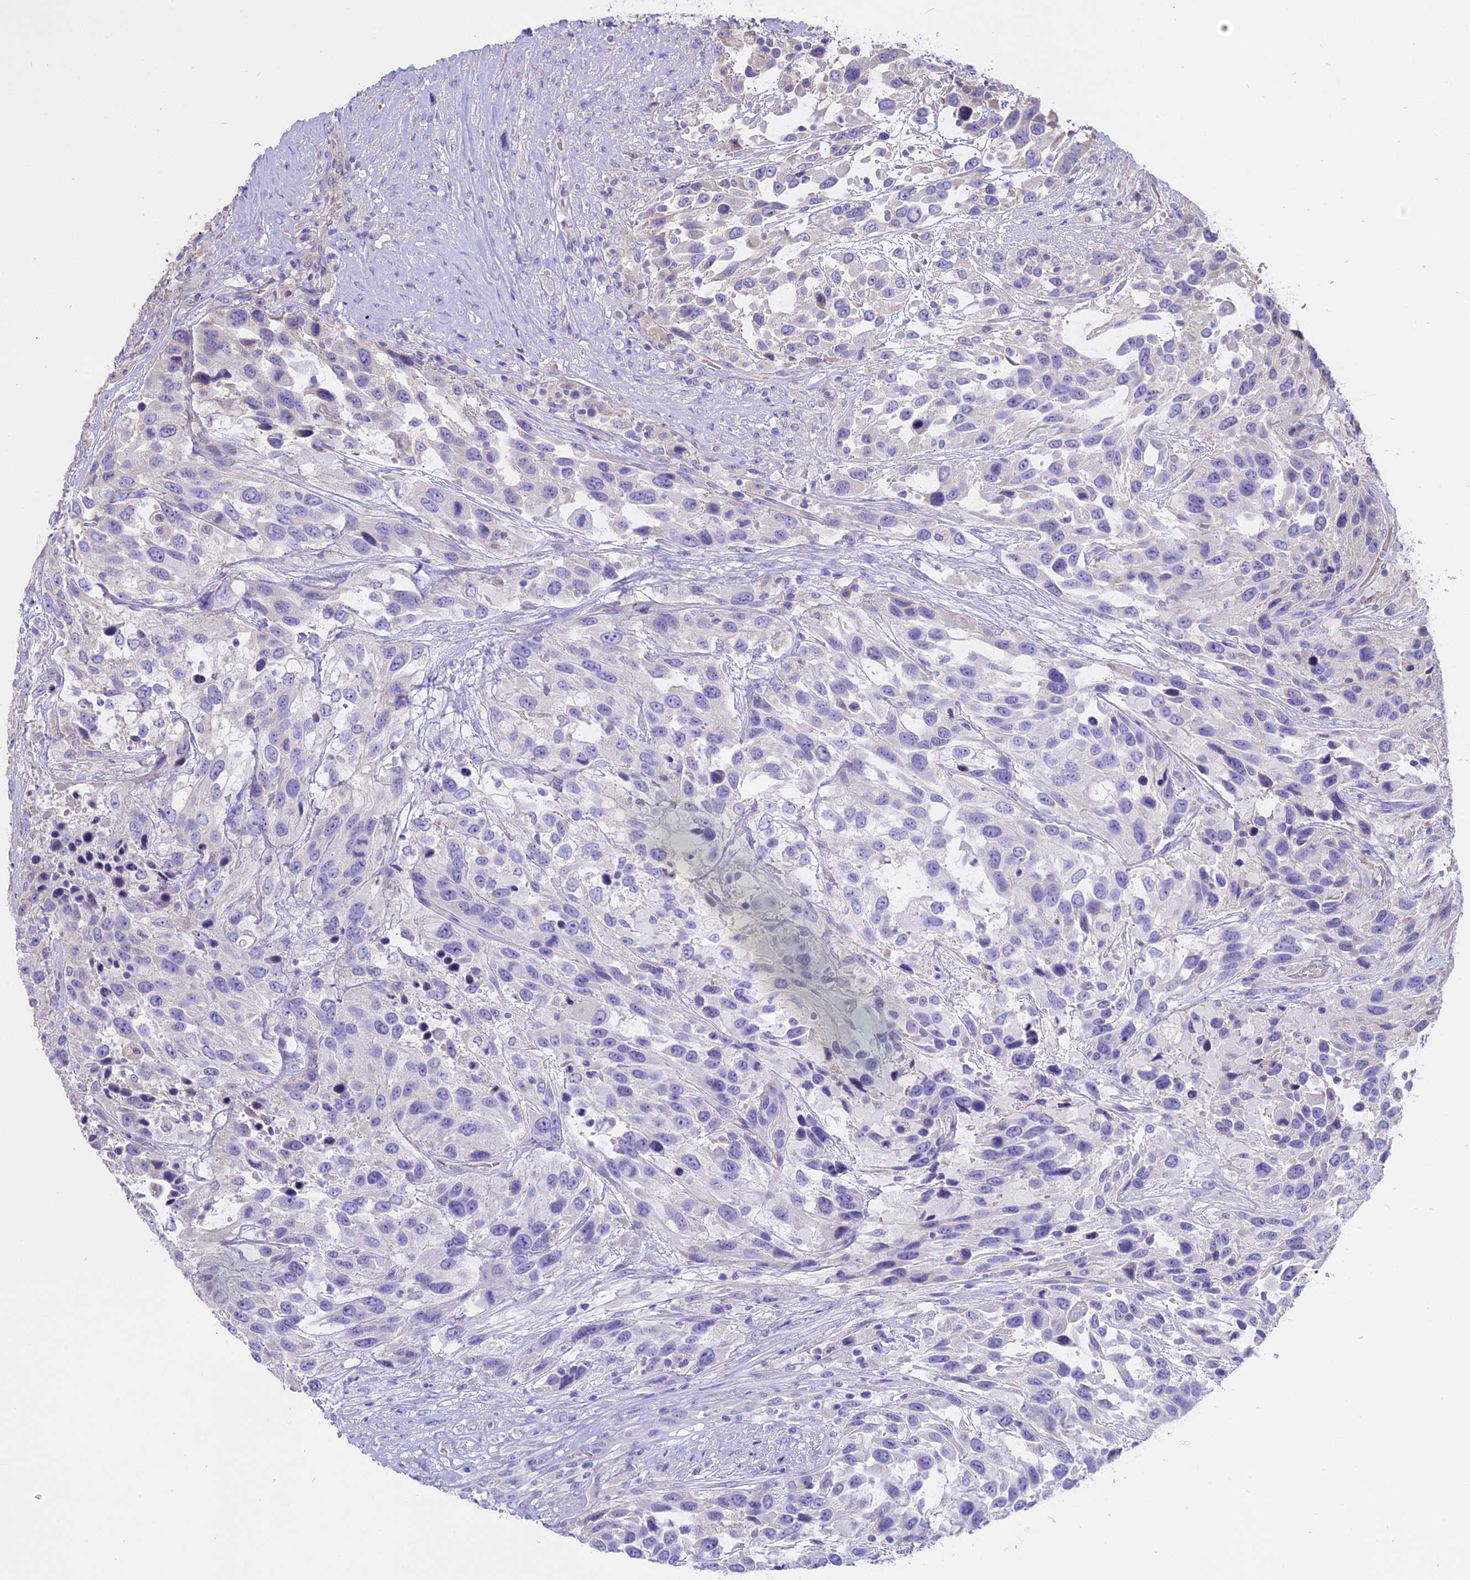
{"staining": {"intensity": "negative", "quantity": "none", "location": "none"}, "tissue": "urothelial cancer", "cell_type": "Tumor cells", "image_type": "cancer", "snomed": [{"axis": "morphology", "description": "Urothelial carcinoma, High grade"}, {"axis": "topography", "description": "Urinary bladder"}], "caption": "IHC image of neoplastic tissue: human urothelial cancer stained with DAB displays no significant protein expression in tumor cells.", "gene": "WFDC2", "patient": {"sex": "female", "age": 70}}